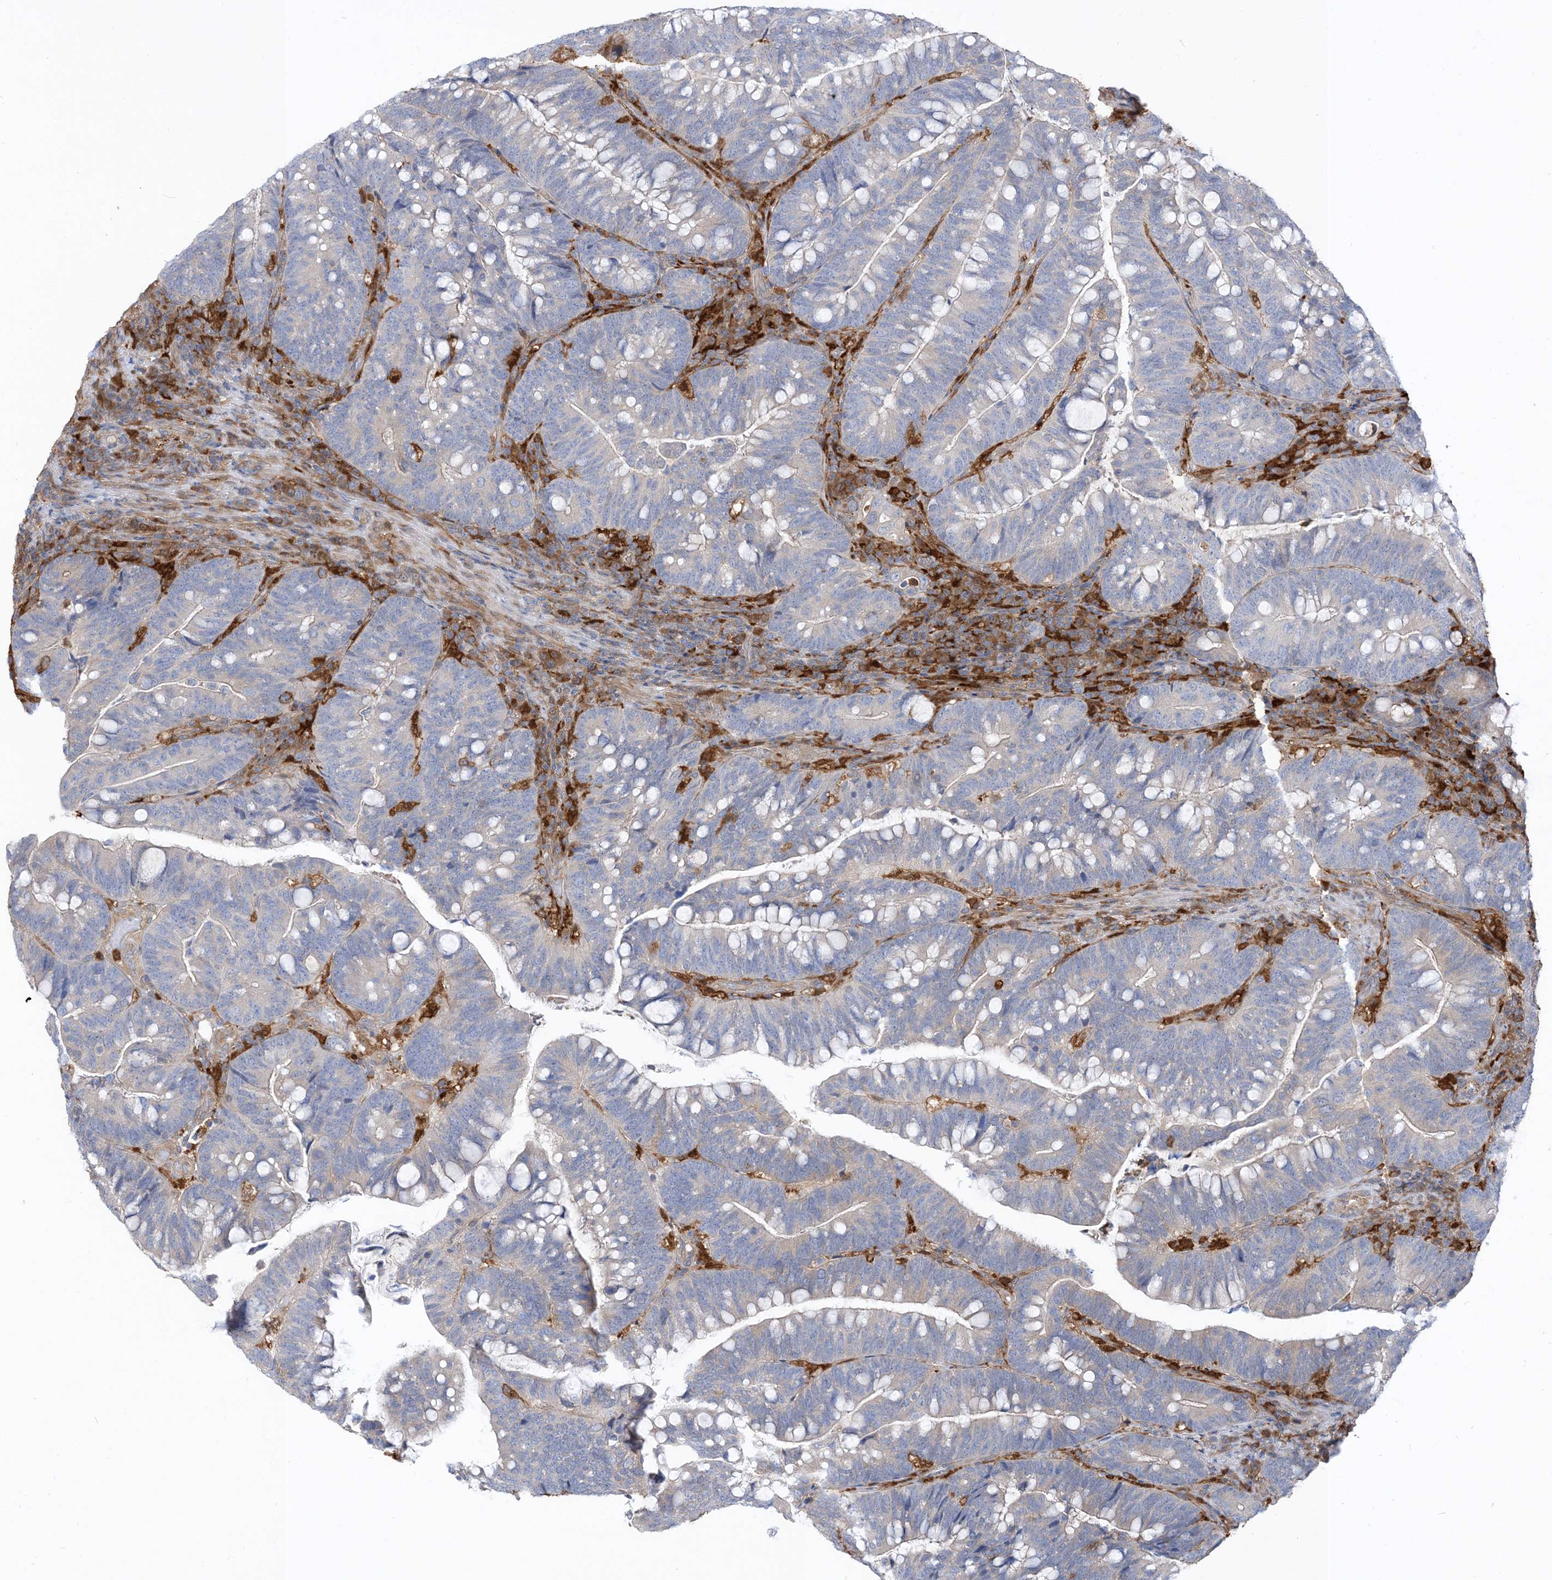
{"staining": {"intensity": "negative", "quantity": "none", "location": "none"}, "tissue": "colorectal cancer", "cell_type": "Tumor cells", "image_type": "cancer", "snomed": [{"axis": "morphology", "description": "Adenocarcinoma, NOS"}, {"axis": "topography", "description": "Colon"}], "caption": "This is an immunohistochemistry (IHC) micrograph of colorectal cancer (adenocarcinoma). There is no staining in tumor cells.", "gene": "NAGK", "patient": {"sex": "female", "age": 66}}